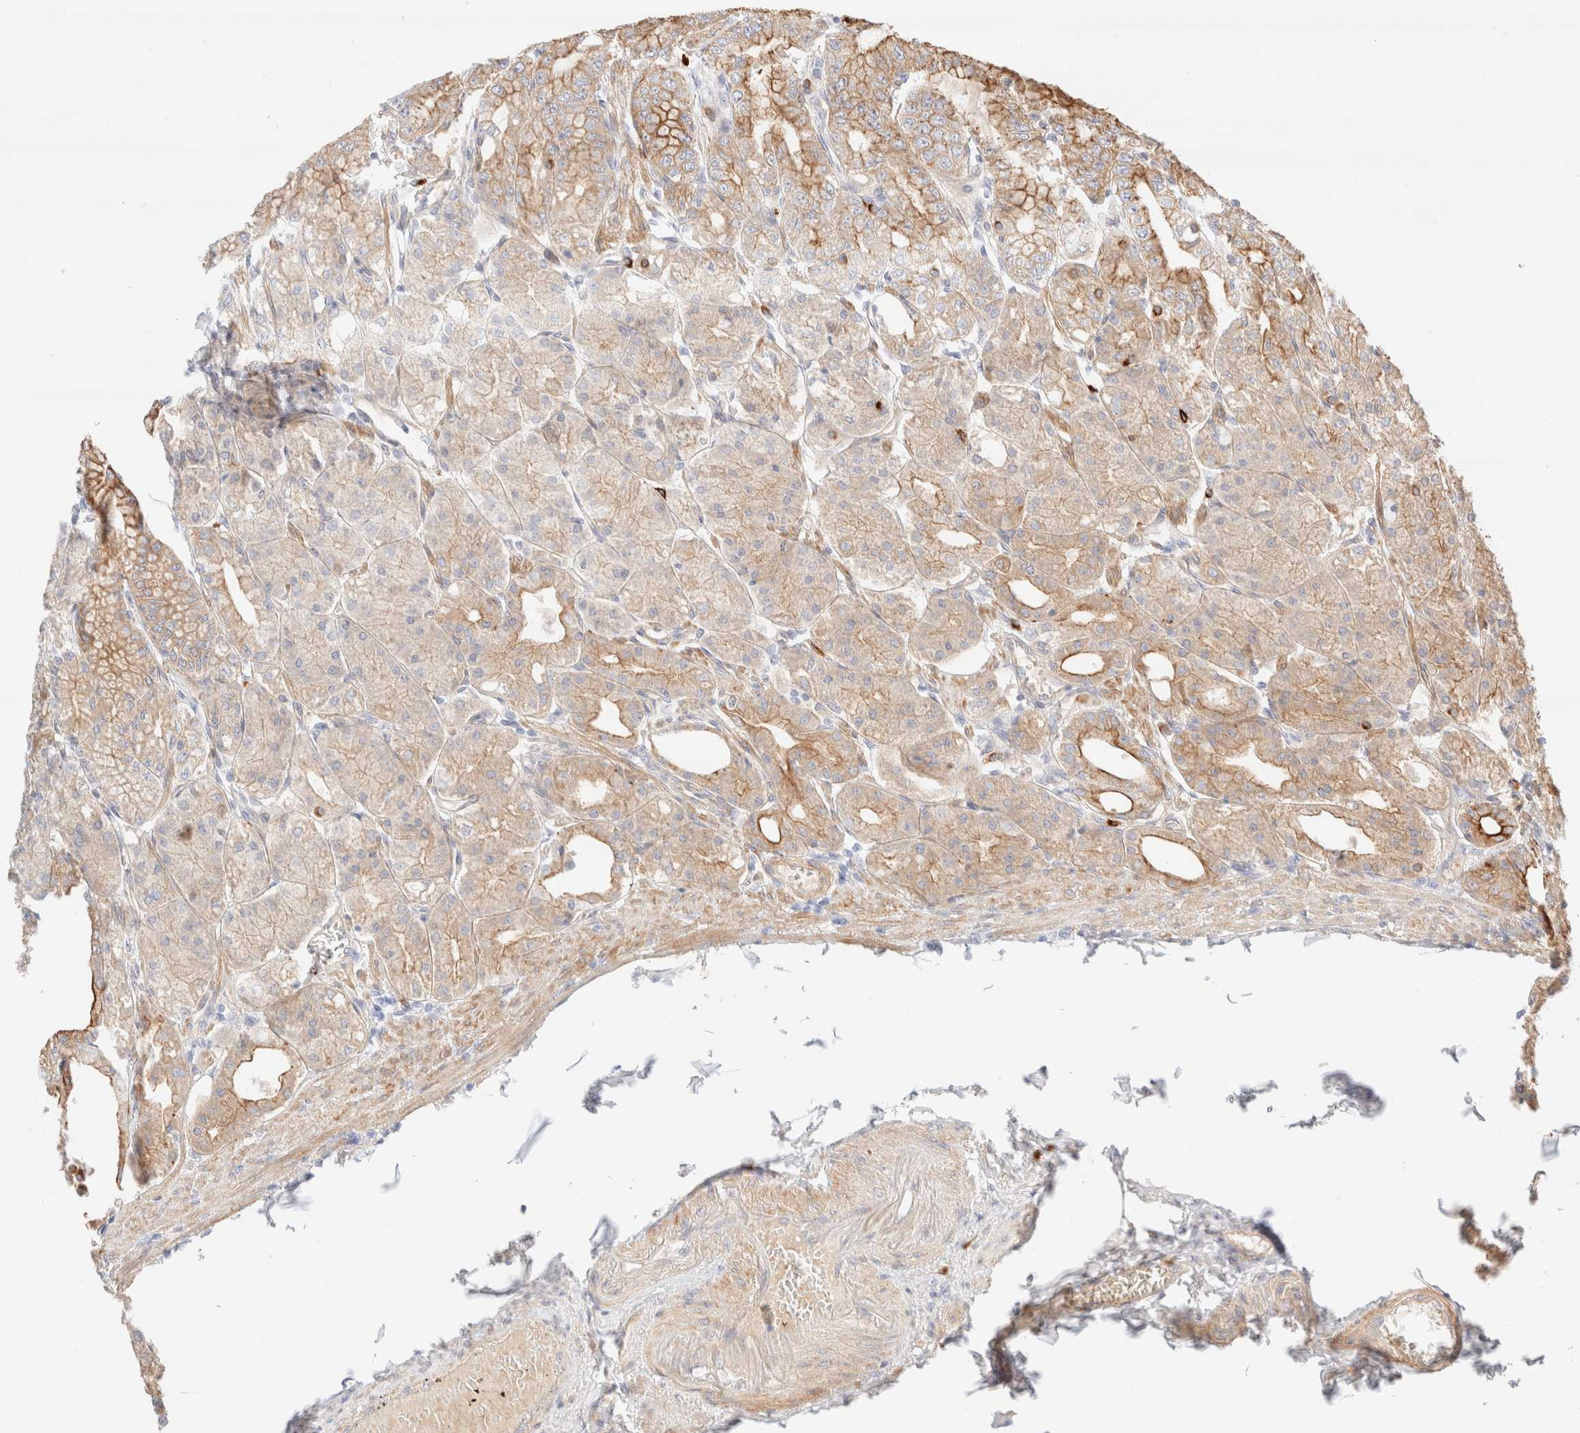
{"staining": {"intensity": "strong", "quantity": ">75%", "location": "cytoplasmic/membranous"}, "tissue": "stomach", "cell_type": "Glandular cells", "image_type": "normal", "snomed": [{"axis": "morphology", "description": "Normal tissue, NOS"}, {"axis": "topography", "description": "Stomach, lower"}], "caption": "A brown stain labels strong cytoplasmic/membranous expression of a protein in glandular cells of benign human stomach.", "gene": "NIBAN2", "patient": {"sex": "male", "age": 71}}